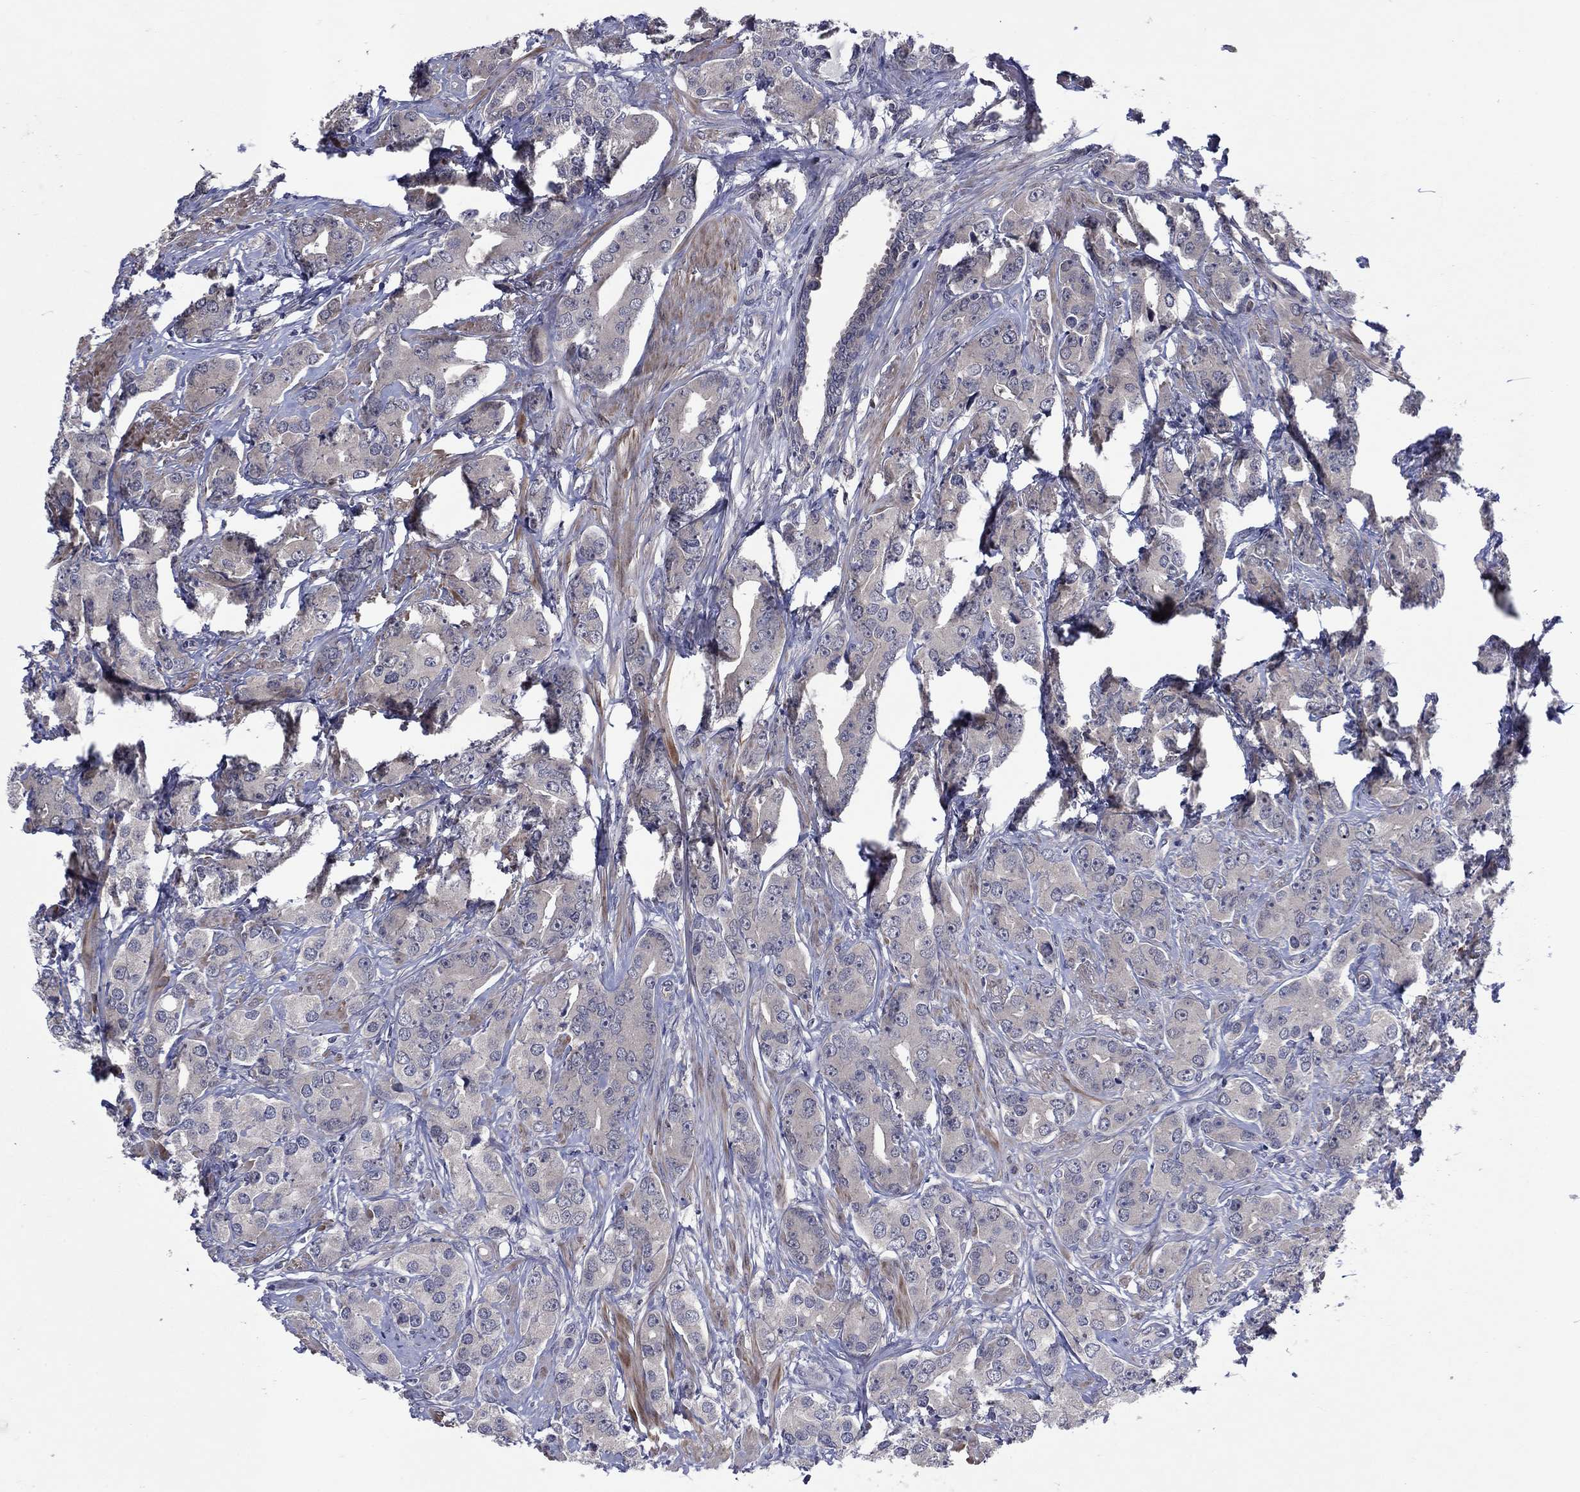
{"staining": {"intensity": "negative", "quantity": "none", "location": "none"}, "tissue": "prostate cancer", "cell_type": "Tumor cells", "image_type": "cancer", "snomed": [{"axis": "morphology", "description": "Adenocarcinoma, NOS"}, {"axis": "topography", "description": "Prostate"}], "caption": "The immunohistochemistry (IHC) histopathology image has no significant positivity in tumor cells of adenocarcinoma (prostate) tissue.", "gene": "MSRB1", "patient": {"sex": "male", "age": 67}}